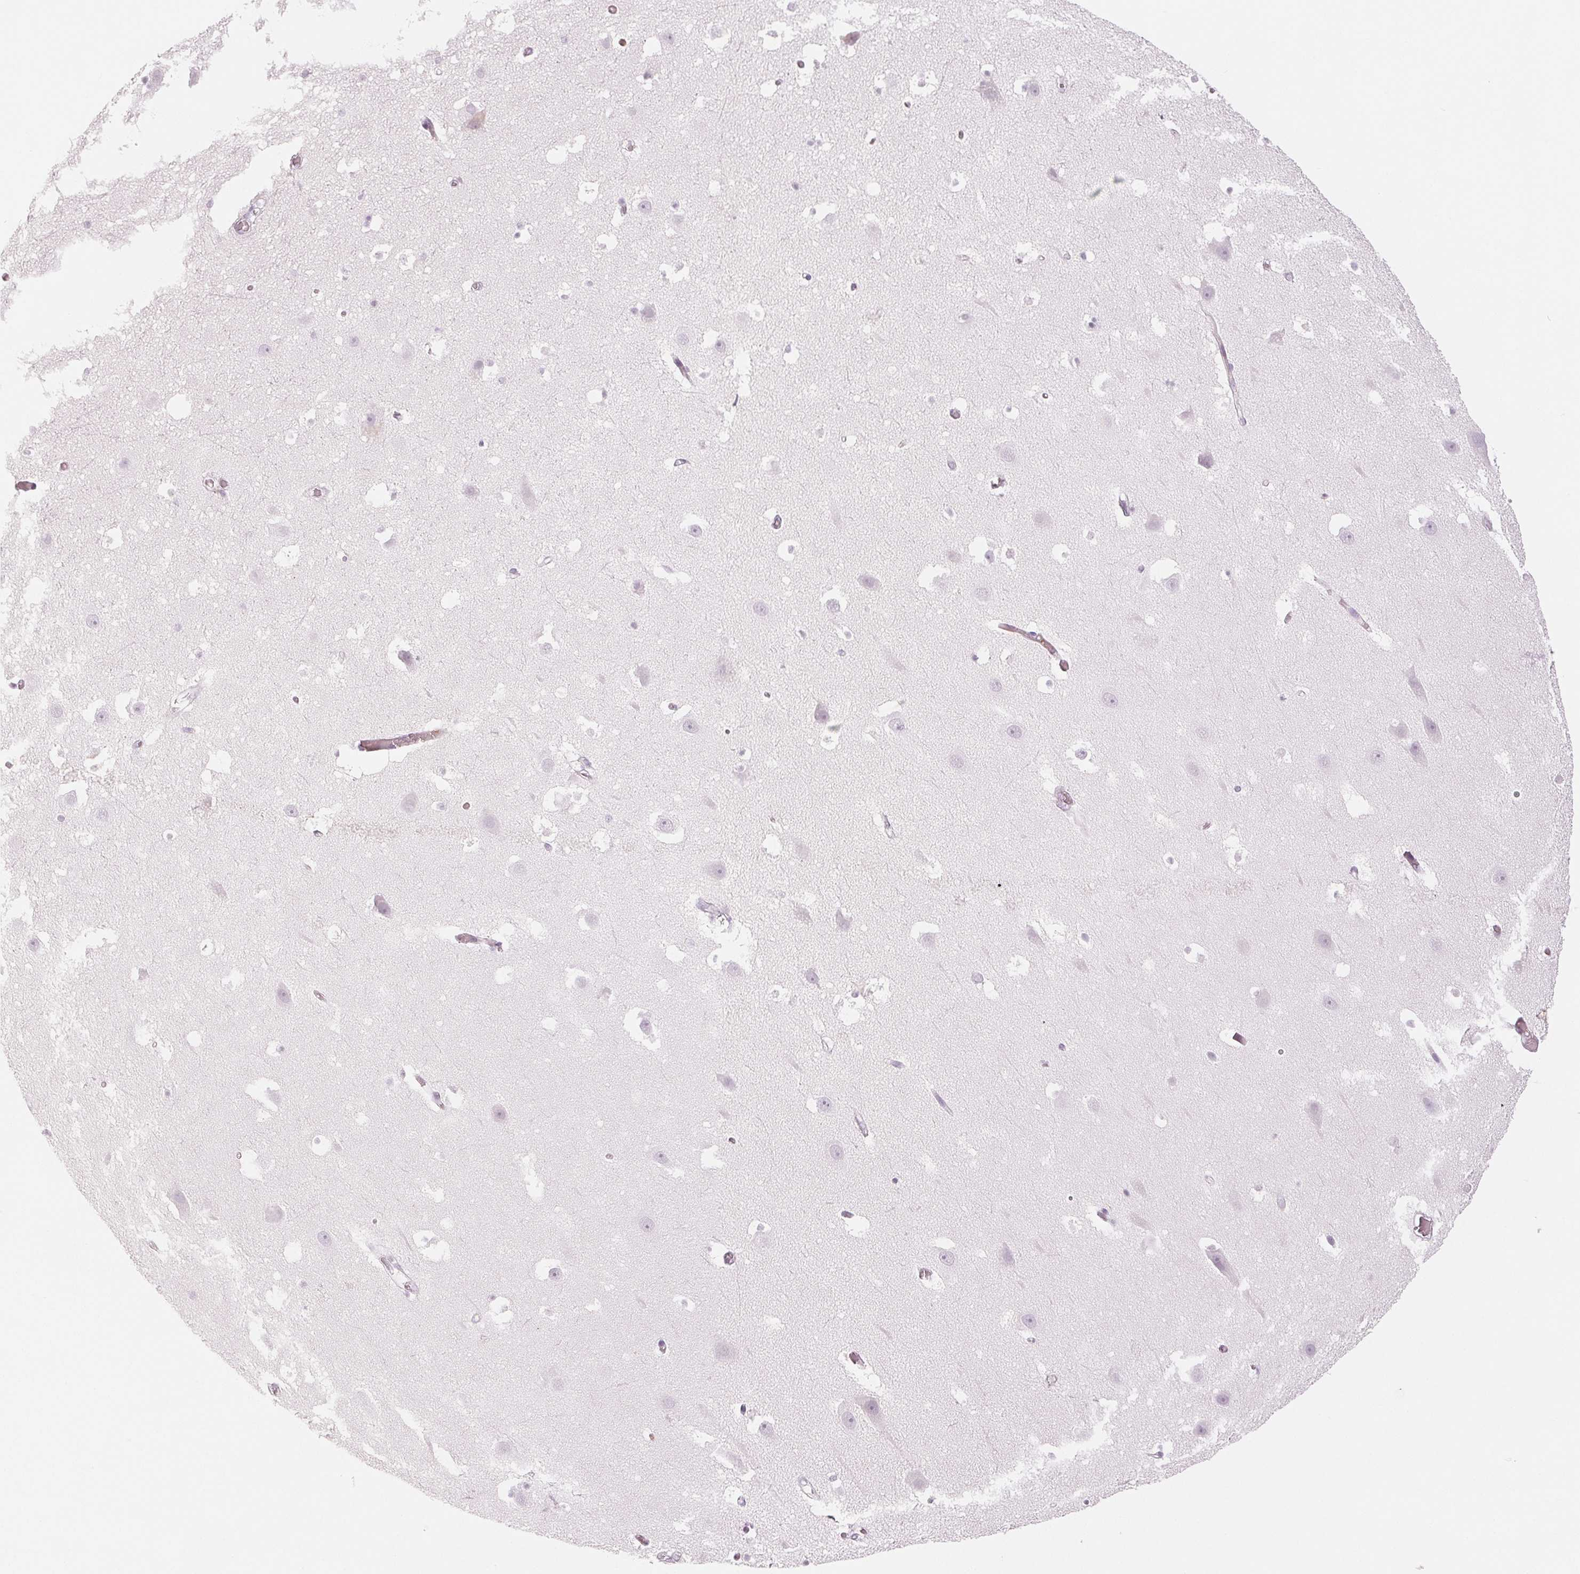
{"staining": {"intensity": "negative", "quantity": "none", "location": "none"}, "tissue": "hippocampus", "cell_type": "Glial cells", "image_type": "normal", "snomed": [{"axis": "morphology", "description": "Normal tissue, NOS"}, {"axis": "topography", "description": "Hippocampus"}], "caption": "A high-resolution histopathology image shows immunohistochemistry staining of unremarkable hippocampus, which displays no significant staining in glial cells.", "gene": "EHHADH", "patient": {"sex": "male", "age": 26}}